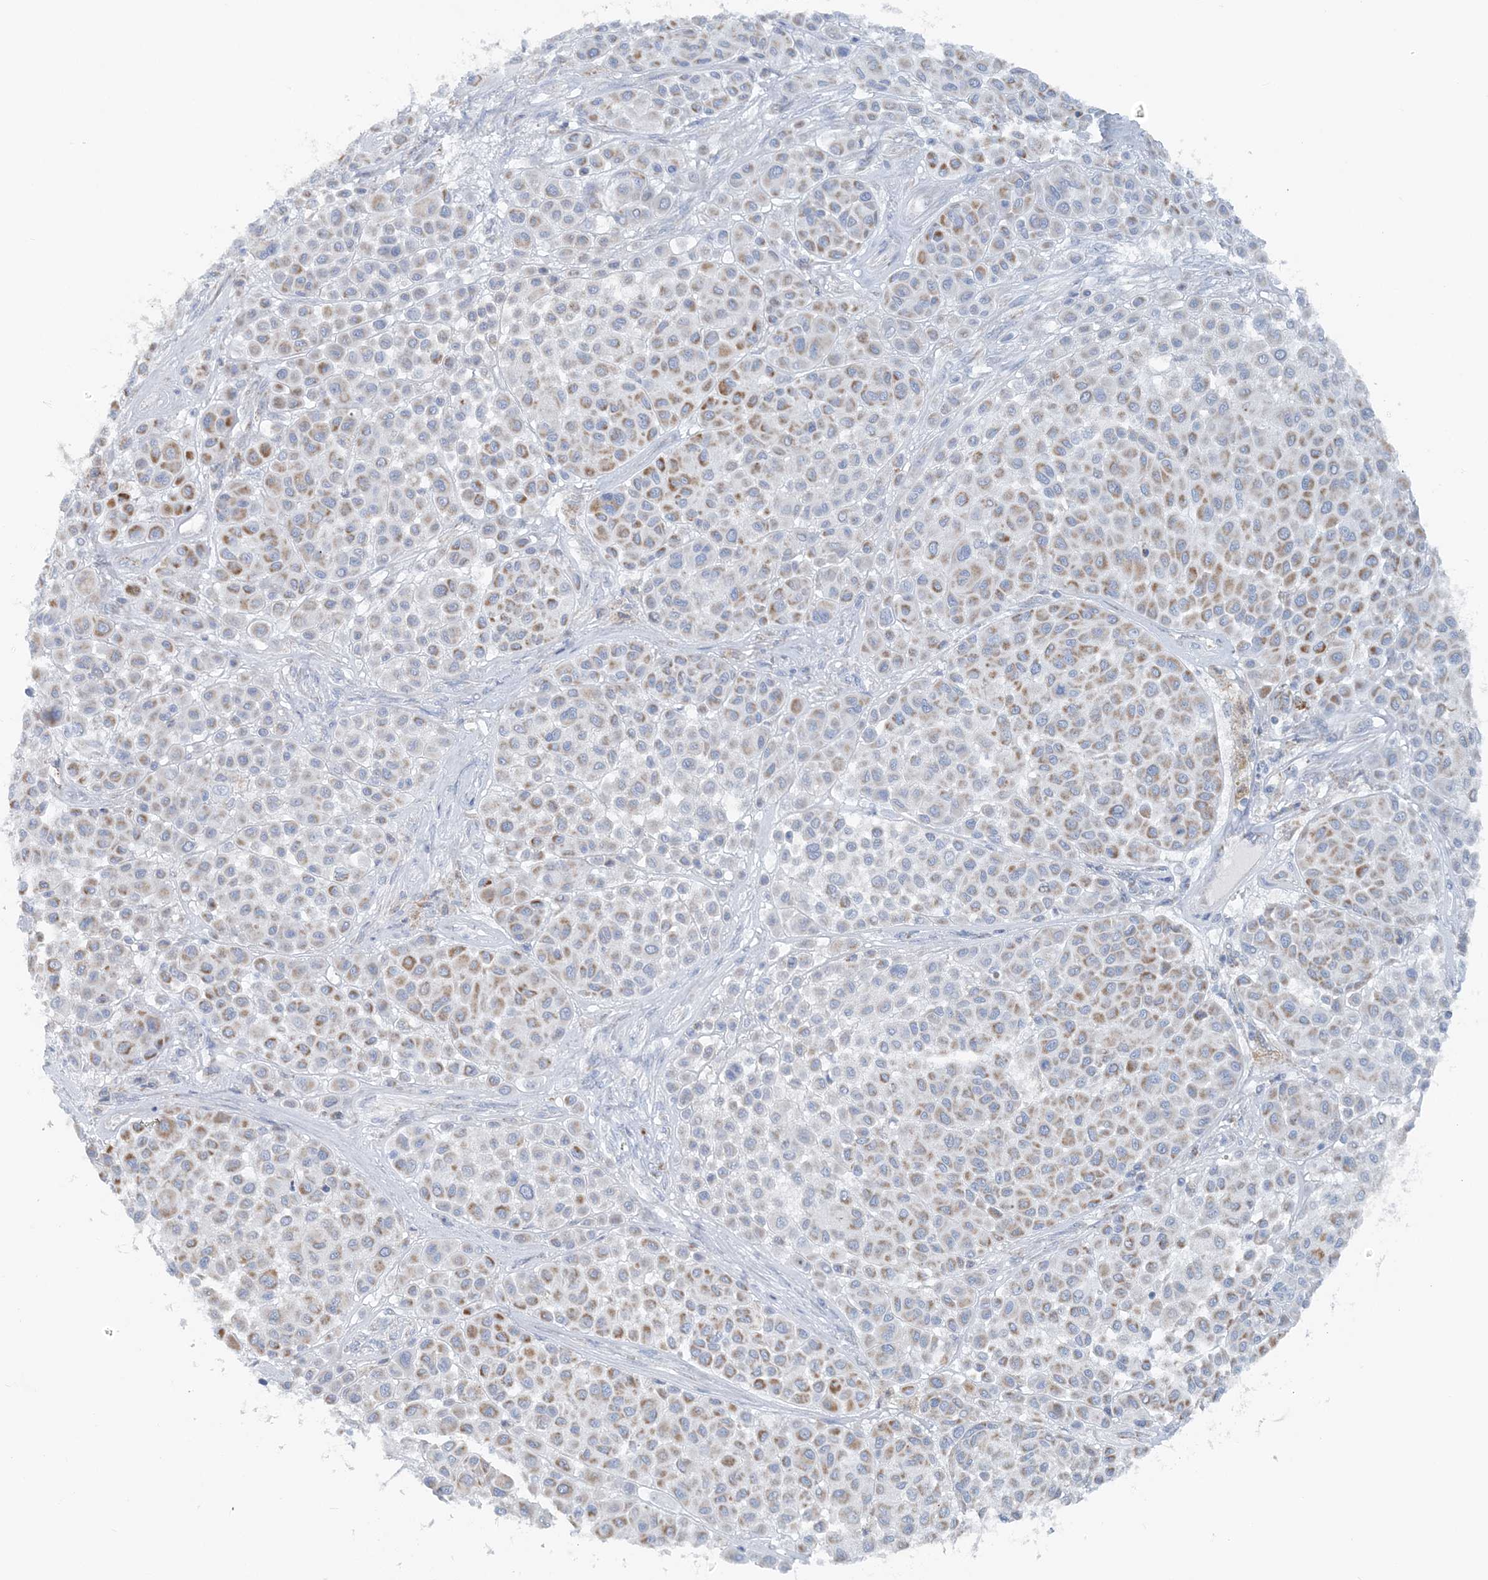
{"staining": {"intensity": "moderate", "quantity": "25%-75%", "location": "cytoplasmic/membranous"}, "tissue": "melanoma", "cell_type": "Tumor cells", "image_type": "cancer", "snomed": [{"axis": "morphology", "description": "Malignant melanoma, Metastatic site"}, {"axis": "topography", "description": "Soft tissue"}], "caption": "Immunohistochemical staining of human malignant melanoma (metastatic site) demonstrates medium levels of moderate cytoplasmic/membranous staining in about 25%-75% of tumor cells. (DAB (3,3'-diaminobenzidine) IHC with brightfield microscopy, high magnification).", "gene": "PCCB", "patient": {"sex": "male", "age": 41}}